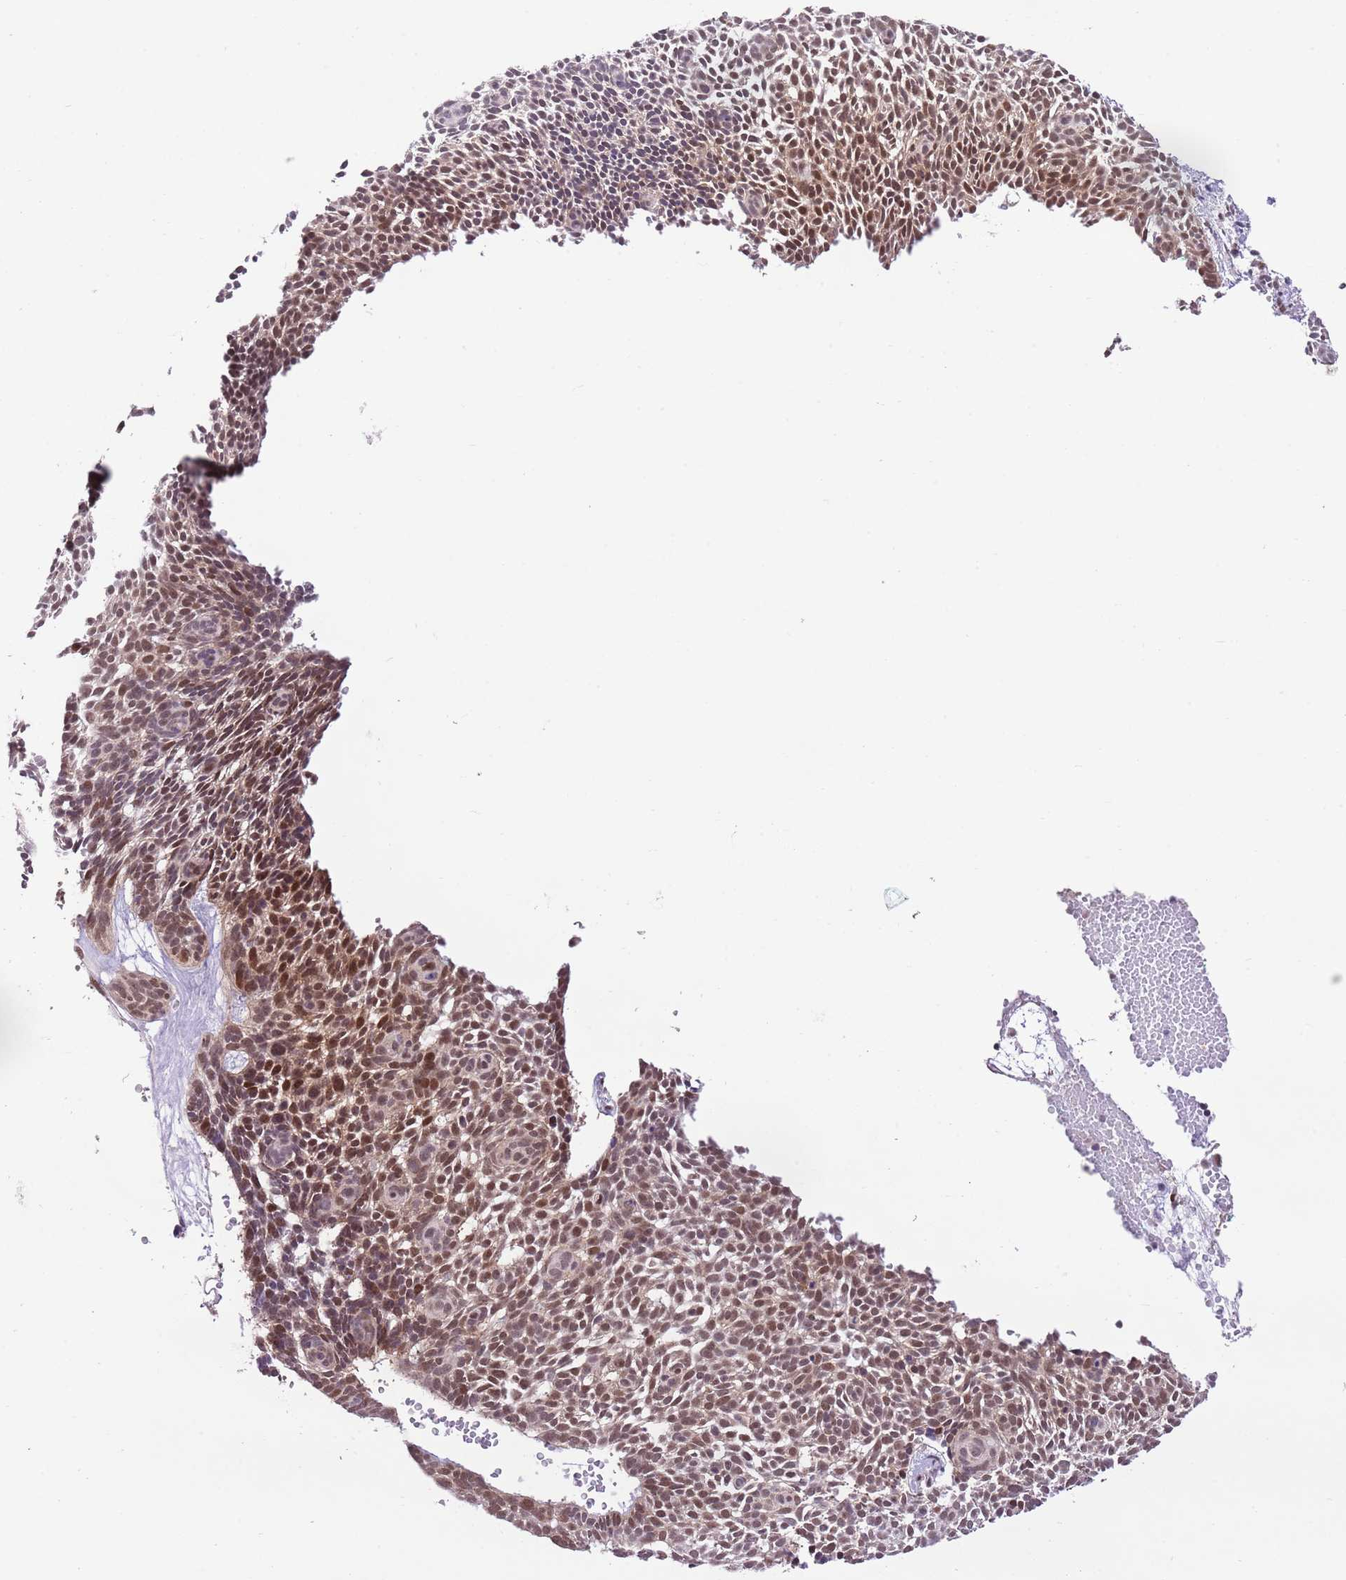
{"staining": {"intensity": "moderate", "quantity": ">75%", "location": "nuclear"}, "tissue": "skin cancer", "cell_type": "Tumor cells", "image_type": "cancer", "snomed": [{"axis": "morphology", "description": "Basal cell carcinoma"}, {"axis": "topography", "description": "Skin"}], "caption": "Protein analysis of skin cancer (basal cell carcinoma) tissue displays moderate nuclear expression in approximately >75% of tumor cells. (DAB (3,3'-diaminobenzidine) = brown stain, brightfield microscopy at high magnification).", "gene": "NACC2", "patient": {"sex": "male", "age": 61}}